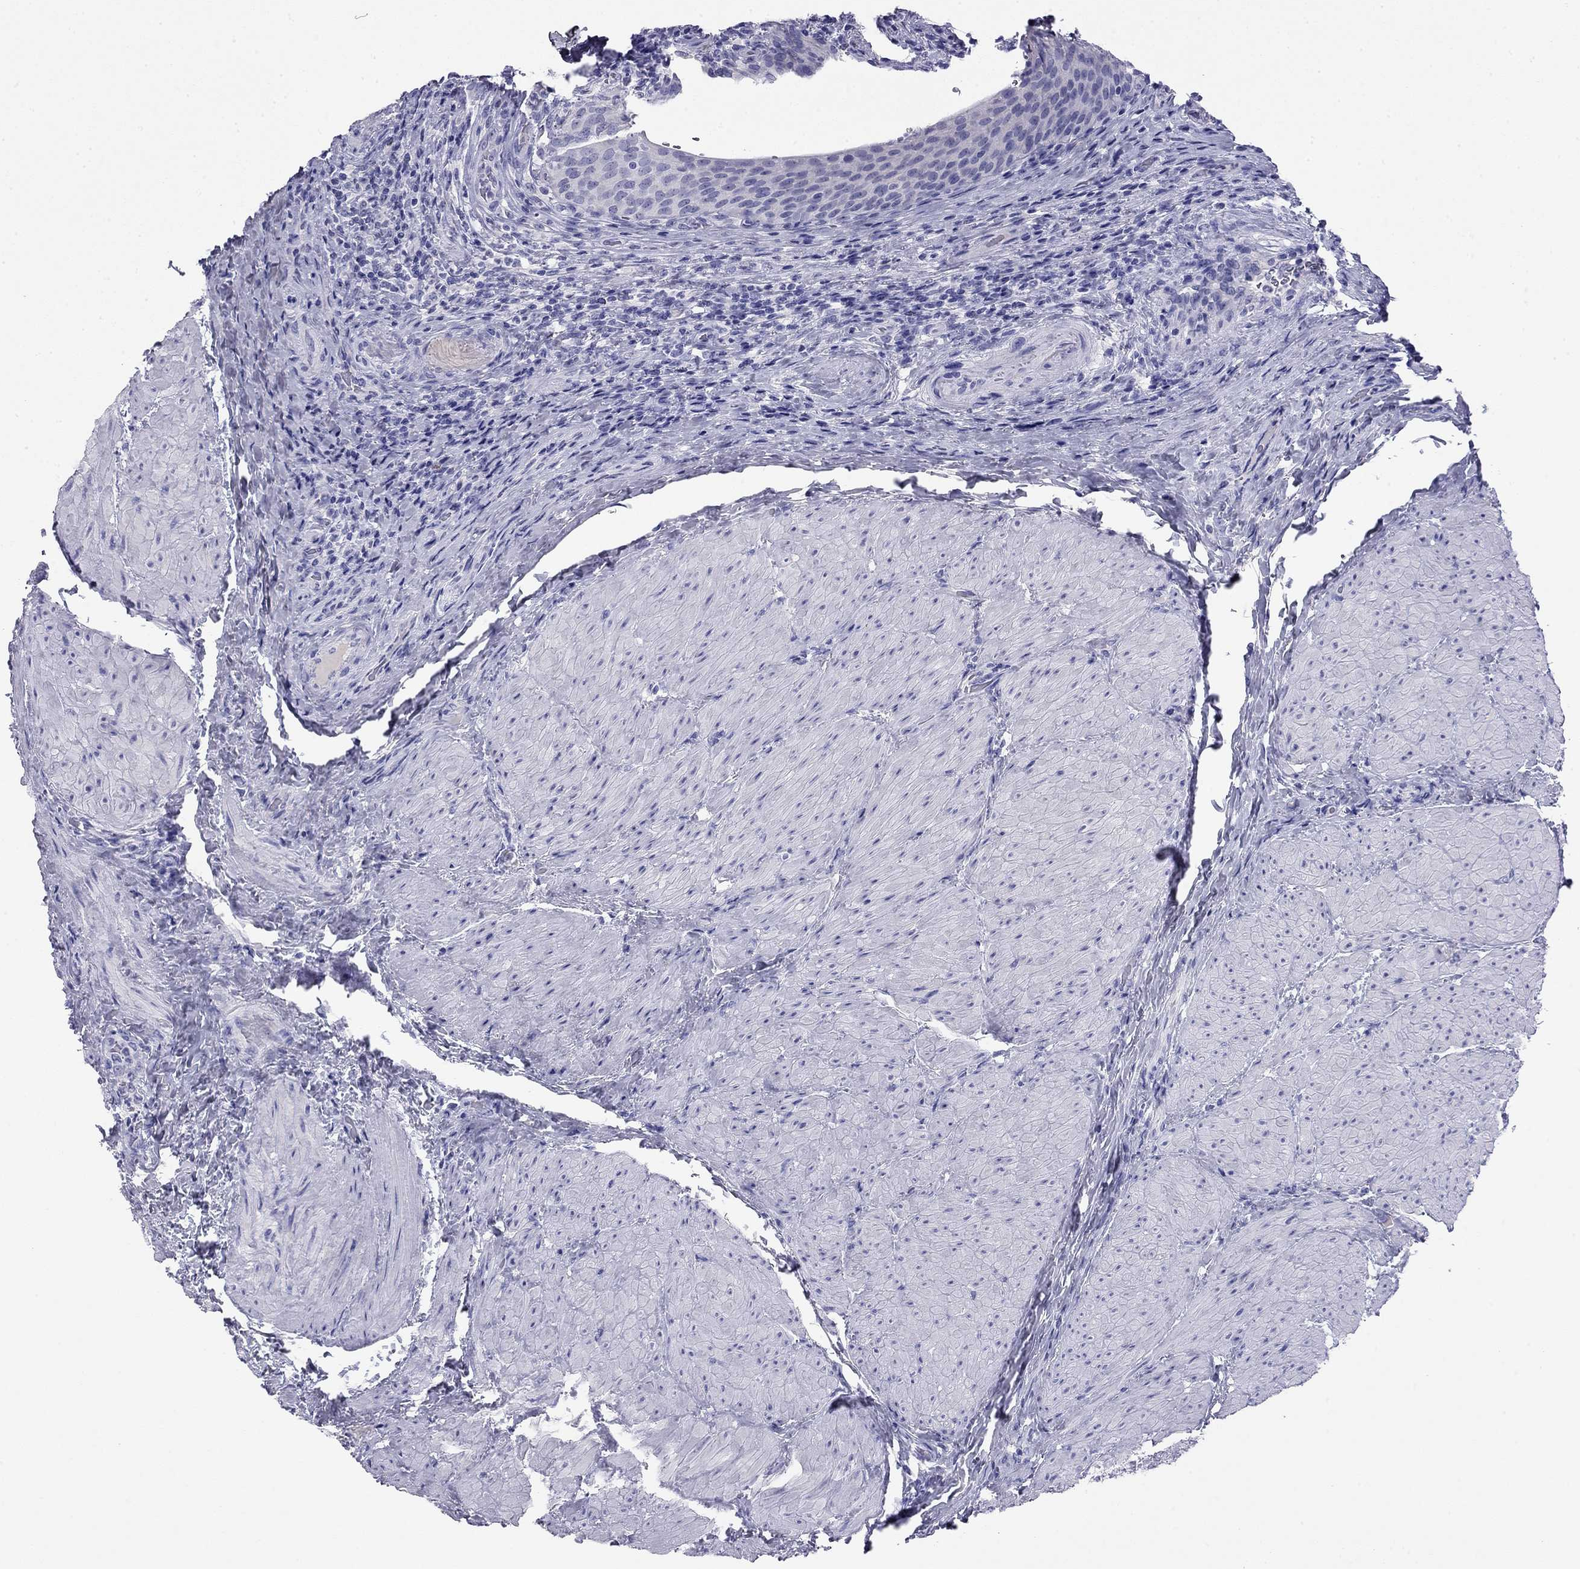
{"staining": {"intensity": "negative", "quantity": "none", "location": "none"}, "tissue": "urinary bladder", "cell_type": "Urothelial cells", "image_type": "normal", "snomed": [{"axis": "morphology", "description": "Normal tissue, NOS"}, {"axis": "topography", "description": "Urinary bladder"}, {"axis": "topography", "description": "Peripheral nerve tissue"}], "caption": "Immunohistochemical staining of normal urinary bladder demonstrates no significant positivity in urothelial cells.", "gene": "ODF4", "patient": {"sex": "male", "age": 66}}